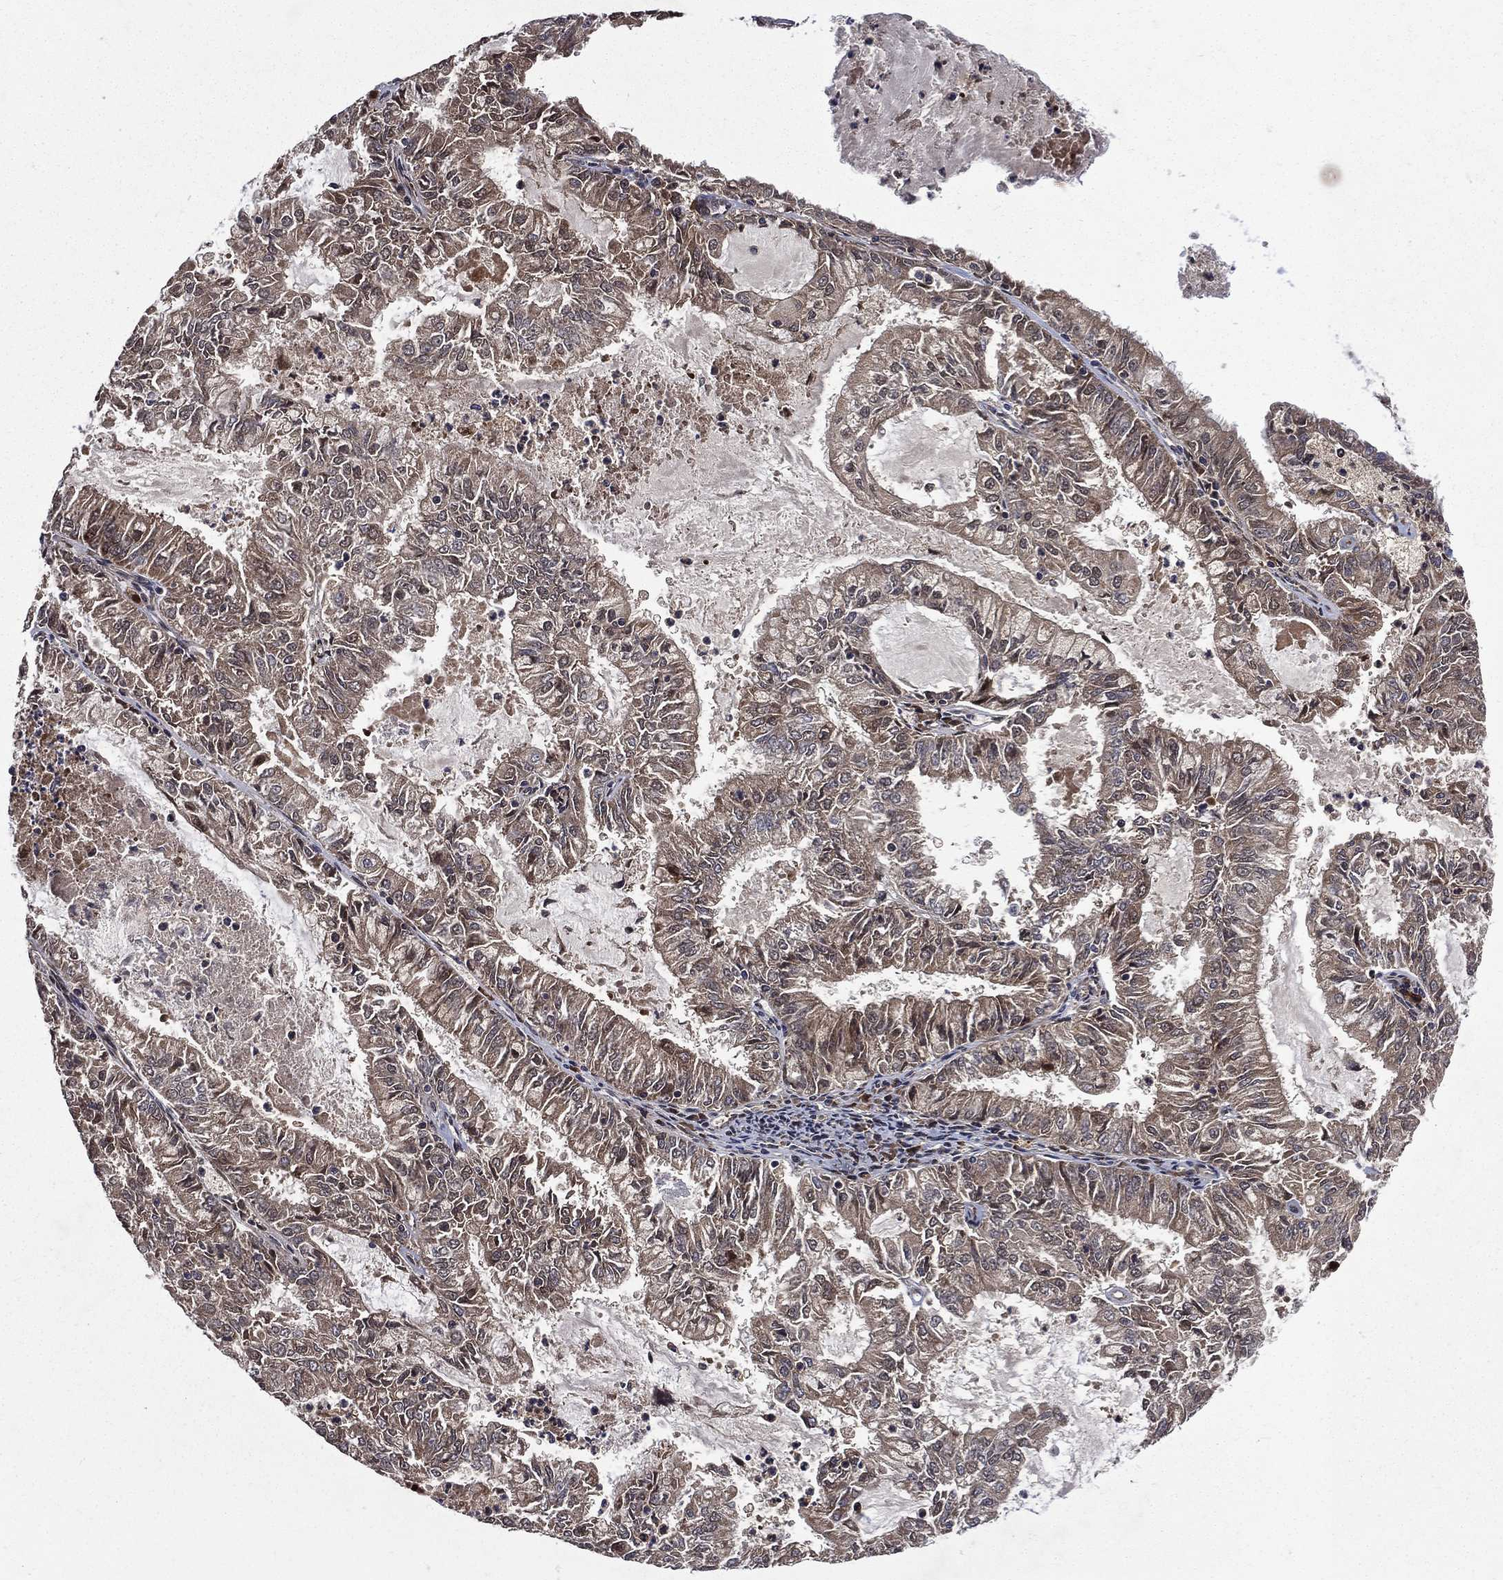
{"staining": {"intensity": "strong", "quantity": "25%-75%", "location": "cytoplasmic/membranous"}, "tissue": "endometrial cancer", "cell_type": "Tumor cells", "image_type": "cancer", "snomed": [{"axis": "morphology", "description": "Adenocarcinoma, NOS"}, {"axis": "topography", "description": "Endometrium"}], "caption": "Endometrial cancer (adenocarcinoma) stained with a protein marker demonstrates strong staining in tumor cells.", "gene": "RAB11FIP4", "patient": {"sex": "female", "age": 57}}